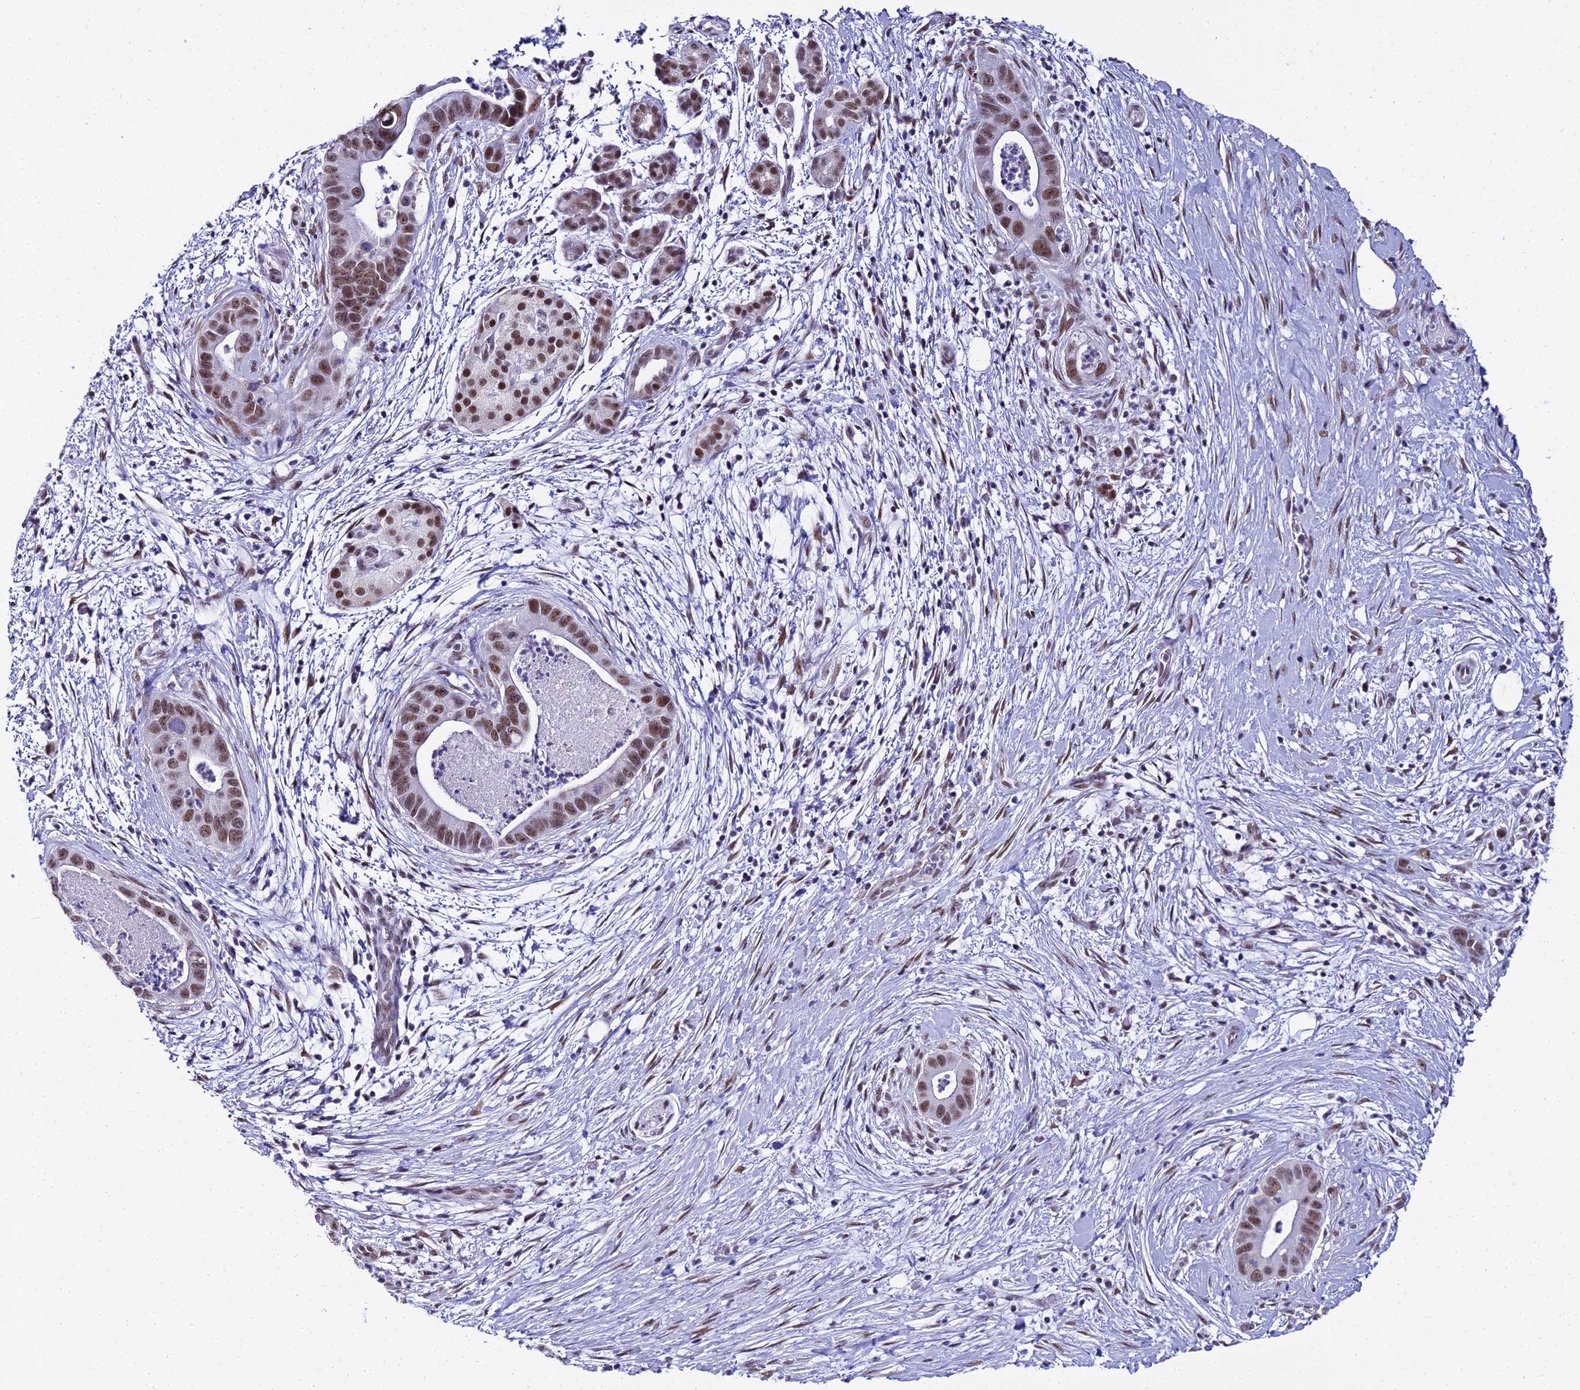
{"staining": {"intensity": "moderate", "quantity": ">75%", "location": "nuclear"}, "tissue": "pancreatic cancer", "cell_type": "Tumor cells", "image_type": "cancer", "snomed": [{"axis": "morphology", "description": "Adenocarcinoma, NOS"}, {"axis": "topography", "description": "Pancreas"}], "caption": "Brown immunohistochemical staining in pancreatic adenocarcinoma demonstrates moderate nuclear staining in about >75% of tumor cells. The staining was performed using DAB (3,3'-diaminobenzidine) to visualize the protein expression in brown, while the nuclei were stained in blue with hematoxylin (Magnification: 20x).", "gene": "RBM12", "patient": {"sex": "male", "age": 73}}